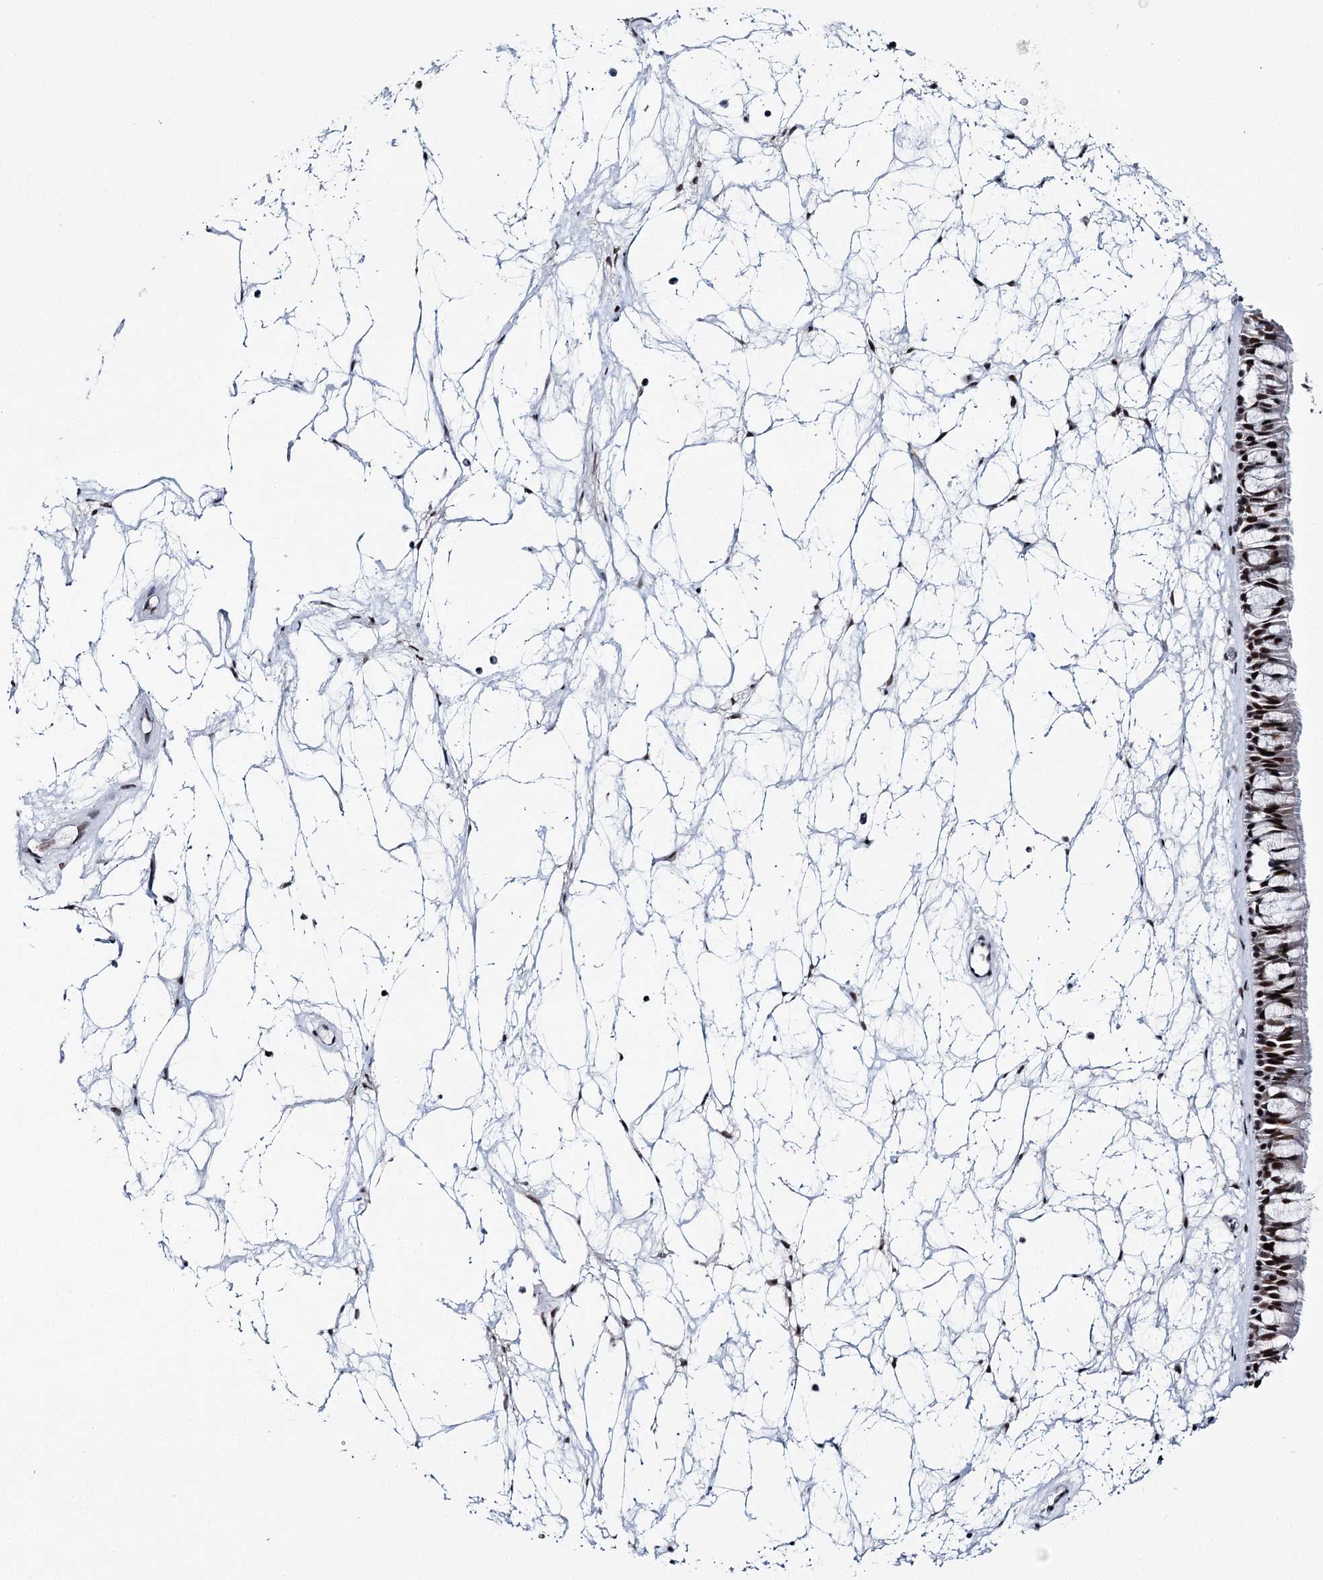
{"staining": {"intensity": "strong", "quantity": ">75%", "location": "nuclear"}, "tissue": "nasopharynx", "cell_type": "Respiratory epithelial cells", "image_type": "normal", "snomed": [{"axis": "morphology", "description": "Normal tissue, NOS"}, {"axis": "topography", "description": "Nasopharynx"}], "caption": "Immunohistochemistry micrograph of benign nasopharynx: human nasopharynx stained using immunohistochemistry (IHC) exhibits high levels of strong protein expression localized specifically in the nuclear of respiratory epithelial cells, appearing as a nuclear brown color.", "gene": "SCAF8", "patient": {"sex": "male", "age": 64}}